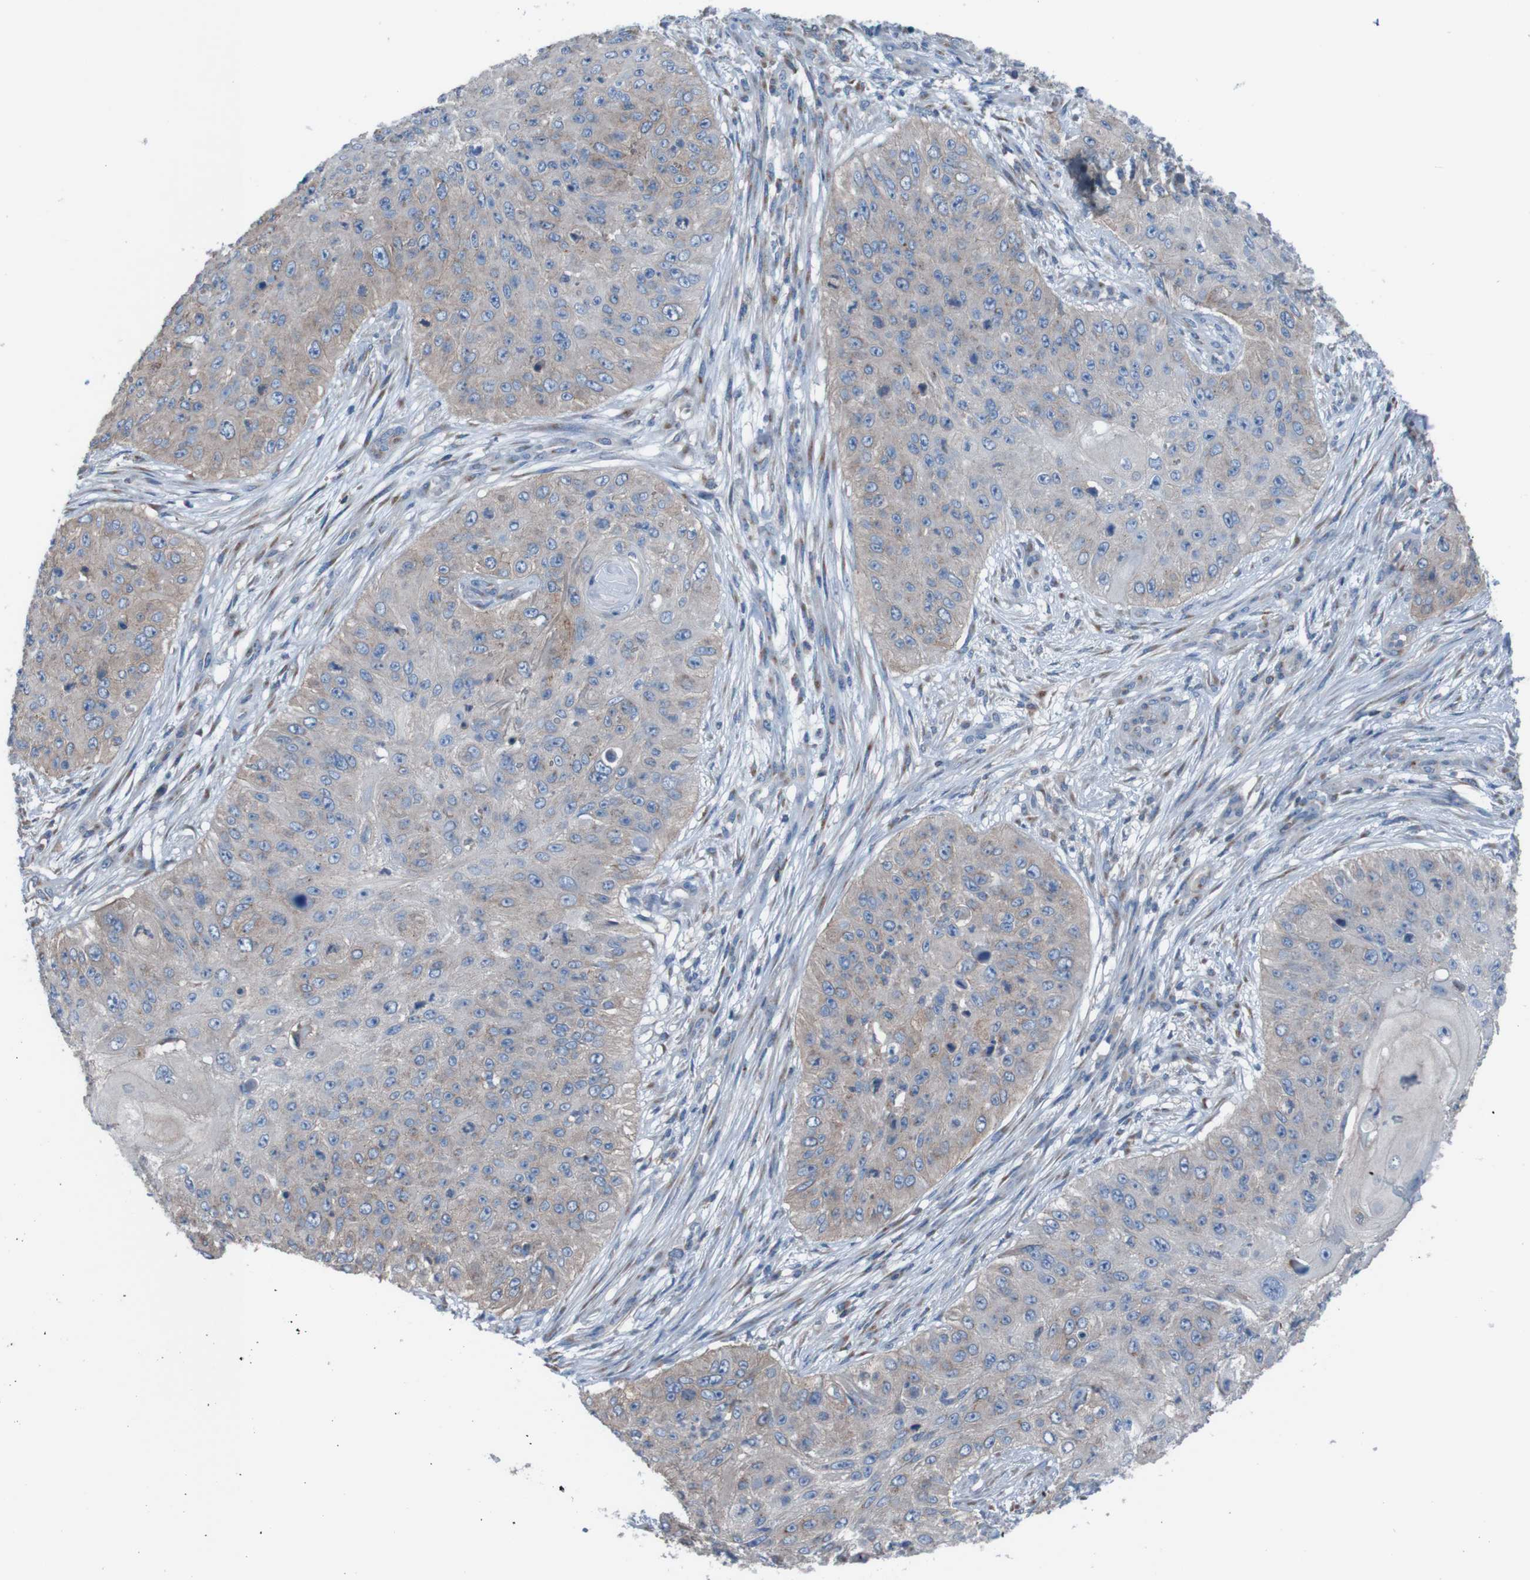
{"staining": {"intensity": "moderate", "quantity": "25%-75%", "location": "cytoplasmic/membranous"}, "tissue": "skin cancer", "cell_type": "Tumor cells", "image_type": "cancer", "snomed": [{"axis": "morphology", "description": "Squamous cell carcinoma, NOS"}, {"axis": "topography", "description": "Skin"}], "caption": "Immunohistochemical staining of human skin cancer shows medium levels of moderate cytoplasmic/membranous staining in about 25%-75% of tumor cells.", "gene": "MINAR1", "patient": {"sex": "female", "age": 80}}